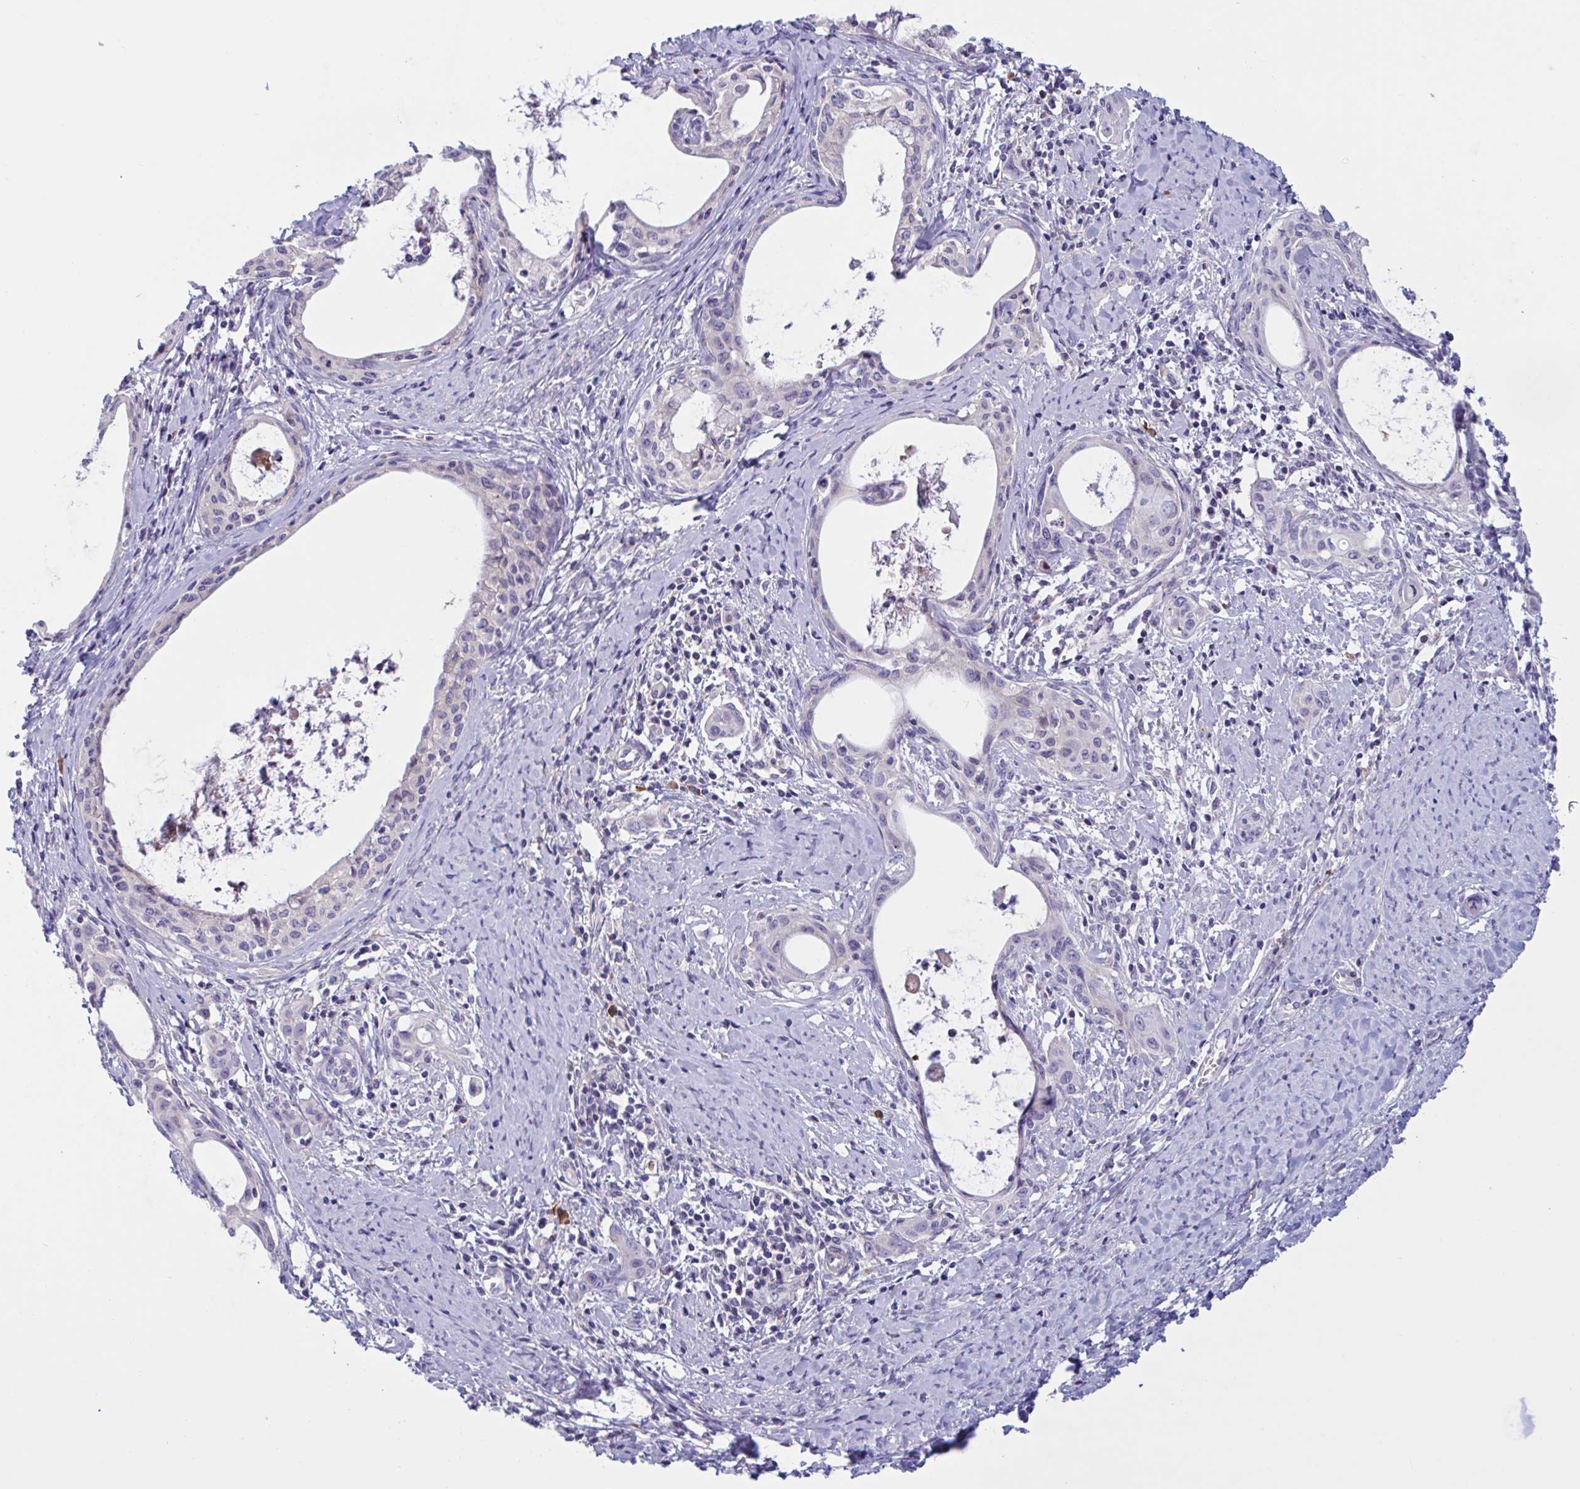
{"staining": {"intensity": "negative", "quantity": "none", "location": "none"}, "tissue": "cervical cancer", "cell_type": "Tumor cells", "image_type": "cancer", "snomed": [{"axis": "morphology", "description": "Squamous cell carcinoma, NOS"}, {"axis": "morphology", "description": "Adenocarcinoma, NOS"}, {"axis": "topography", "description": "Cervix"}], "caption": "Tumor cells are negative for protein expression in human cervical adenocarcinoma.", "gene": "MS4A14", "patient": {"sex": "female", "age": 52}}